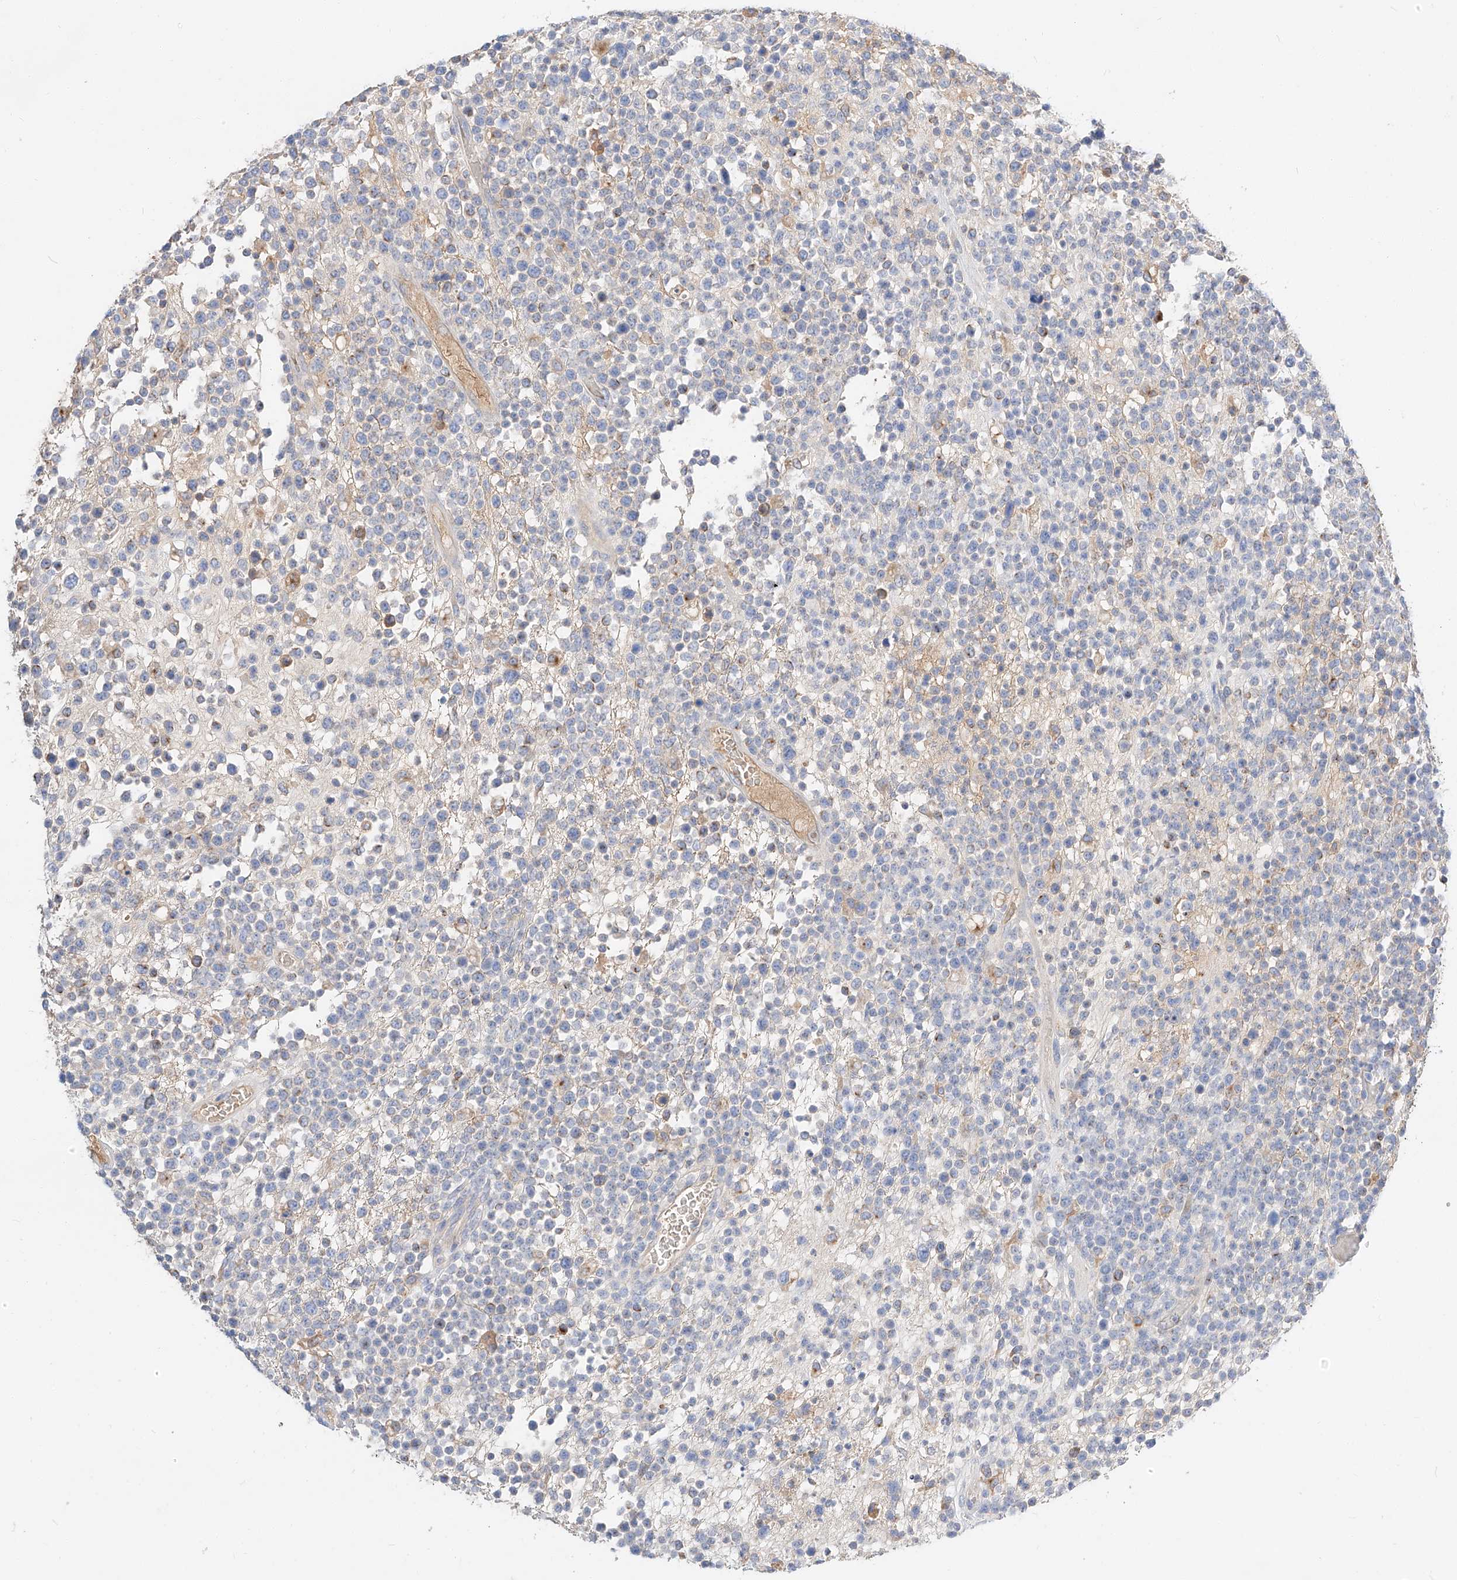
{"staining": {"intensity": "negative", "quantity": "none", "location": "none"}, "tissue": "lymphoma", "cell_type": "Tumor cells", "image_type": "cancer", "snomed": [{"axis": "morphology", "description": "Malignant lymphoma, non-Hodgkin's type, High grade"}, {"axis": "topography", "description": "Colon"}], "caption": "Human malignant lymphoma, non-Hodgkin's type (high-grade) stained for a protein using IHC displays no staining in tumor cells.", "gene": "MAP7", "patient": {"sex": "female", "age": 53}}